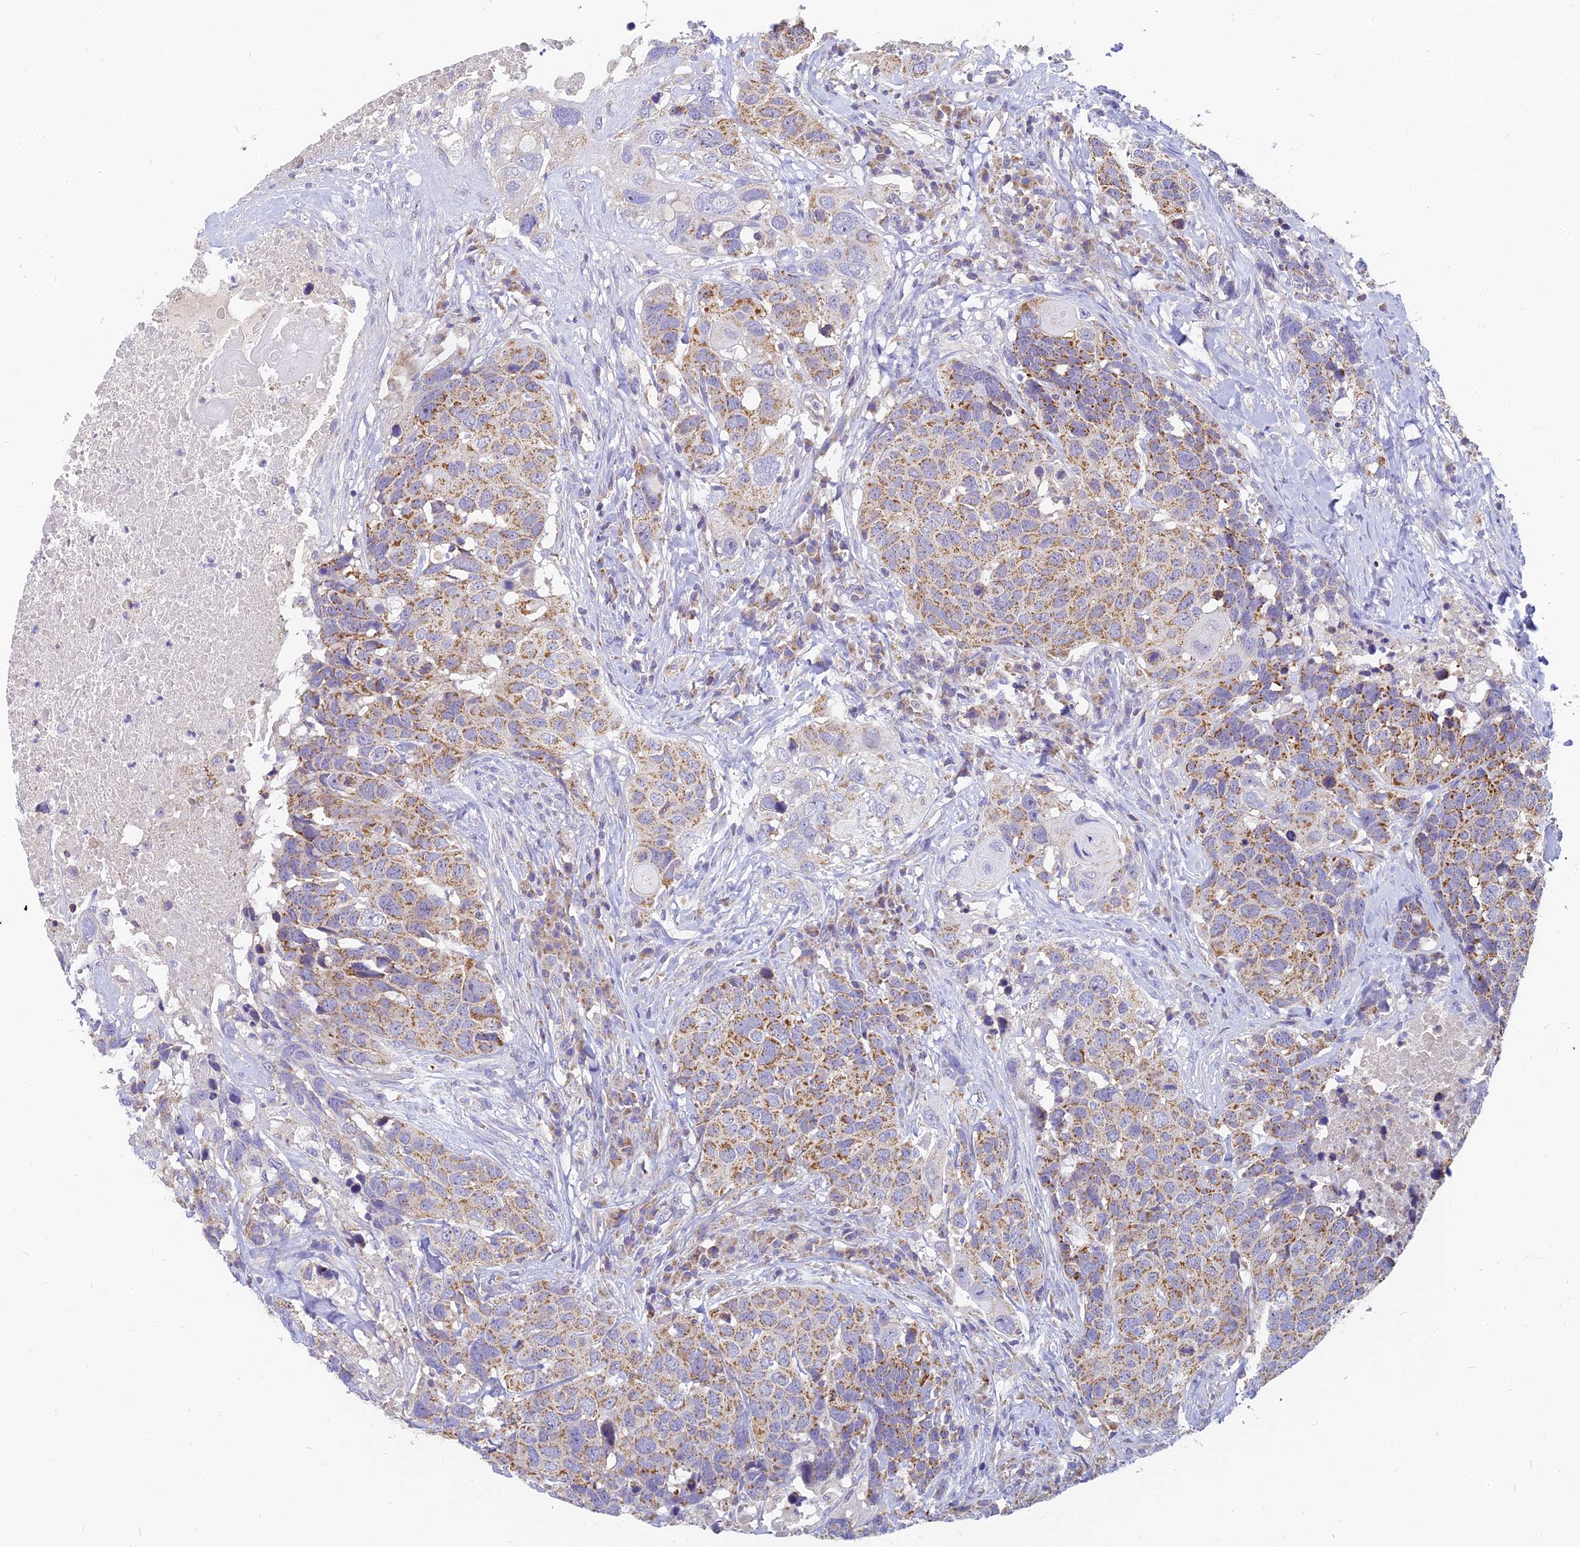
{"staining": {"intensity": "moderate", "quantity": ">75%", "location": "cytoplasmic/membranous"}, "tissue": "head and neck cancer", "cell_type": "Tumor cells", "image_type": "cancer", "snomed": [{"axis": "morphology", "description": "Squamous cell carcinoma, NOS"}, {"axis": "topography", "description": "Head-Neck"}], "caption": "Immunohistochemical staining of head and neck cancer (squamous cell carcinoma) shows medium levels of moderate cytoplasmic/membranous staining in about >75% of tumor cells.", "gene": "MRPL15", "patient": {"sex": "male", "age": 66}}